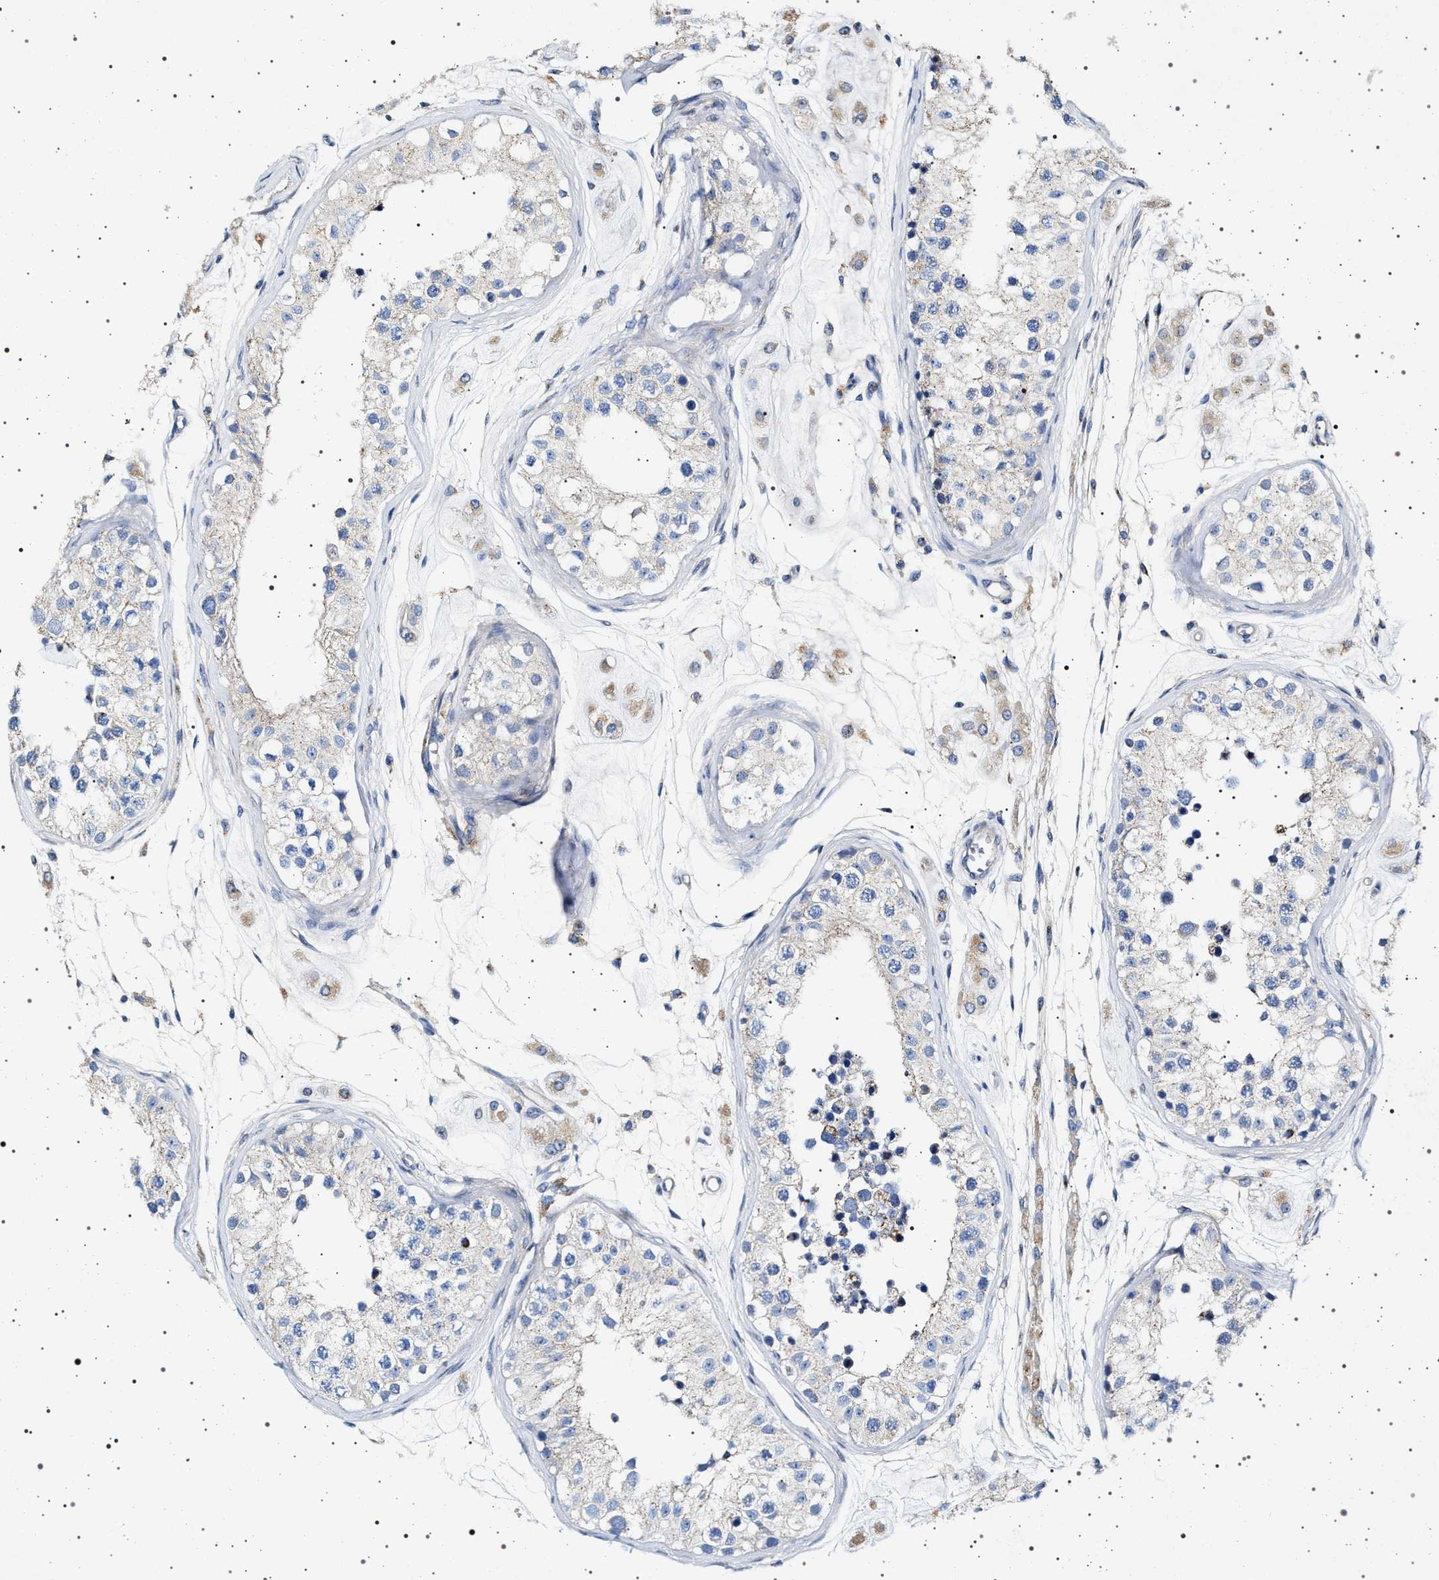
{"staining": {"intensity": "negative", "quantity": "none", "location": "none"}, "tissue": "testis", "cell_type": "Cells in seminiferous ducts", "image_type": "normal", "snomed": [{"axis": "morphology", "description": "Normal tissue, NOS"}, {"axis": "morphology", "description": "Adenocarcinoma, metastatic, NOS"}, {"axis": "topography", "description": "Testis"}], "caption": "This is an immunohistochemistry histopathology image of unremarkable human testis. There is no positivity in cells in seminiferous ducts.", "gene": "NAALADL2", "patient": {"sex": "male", "age": 26}}